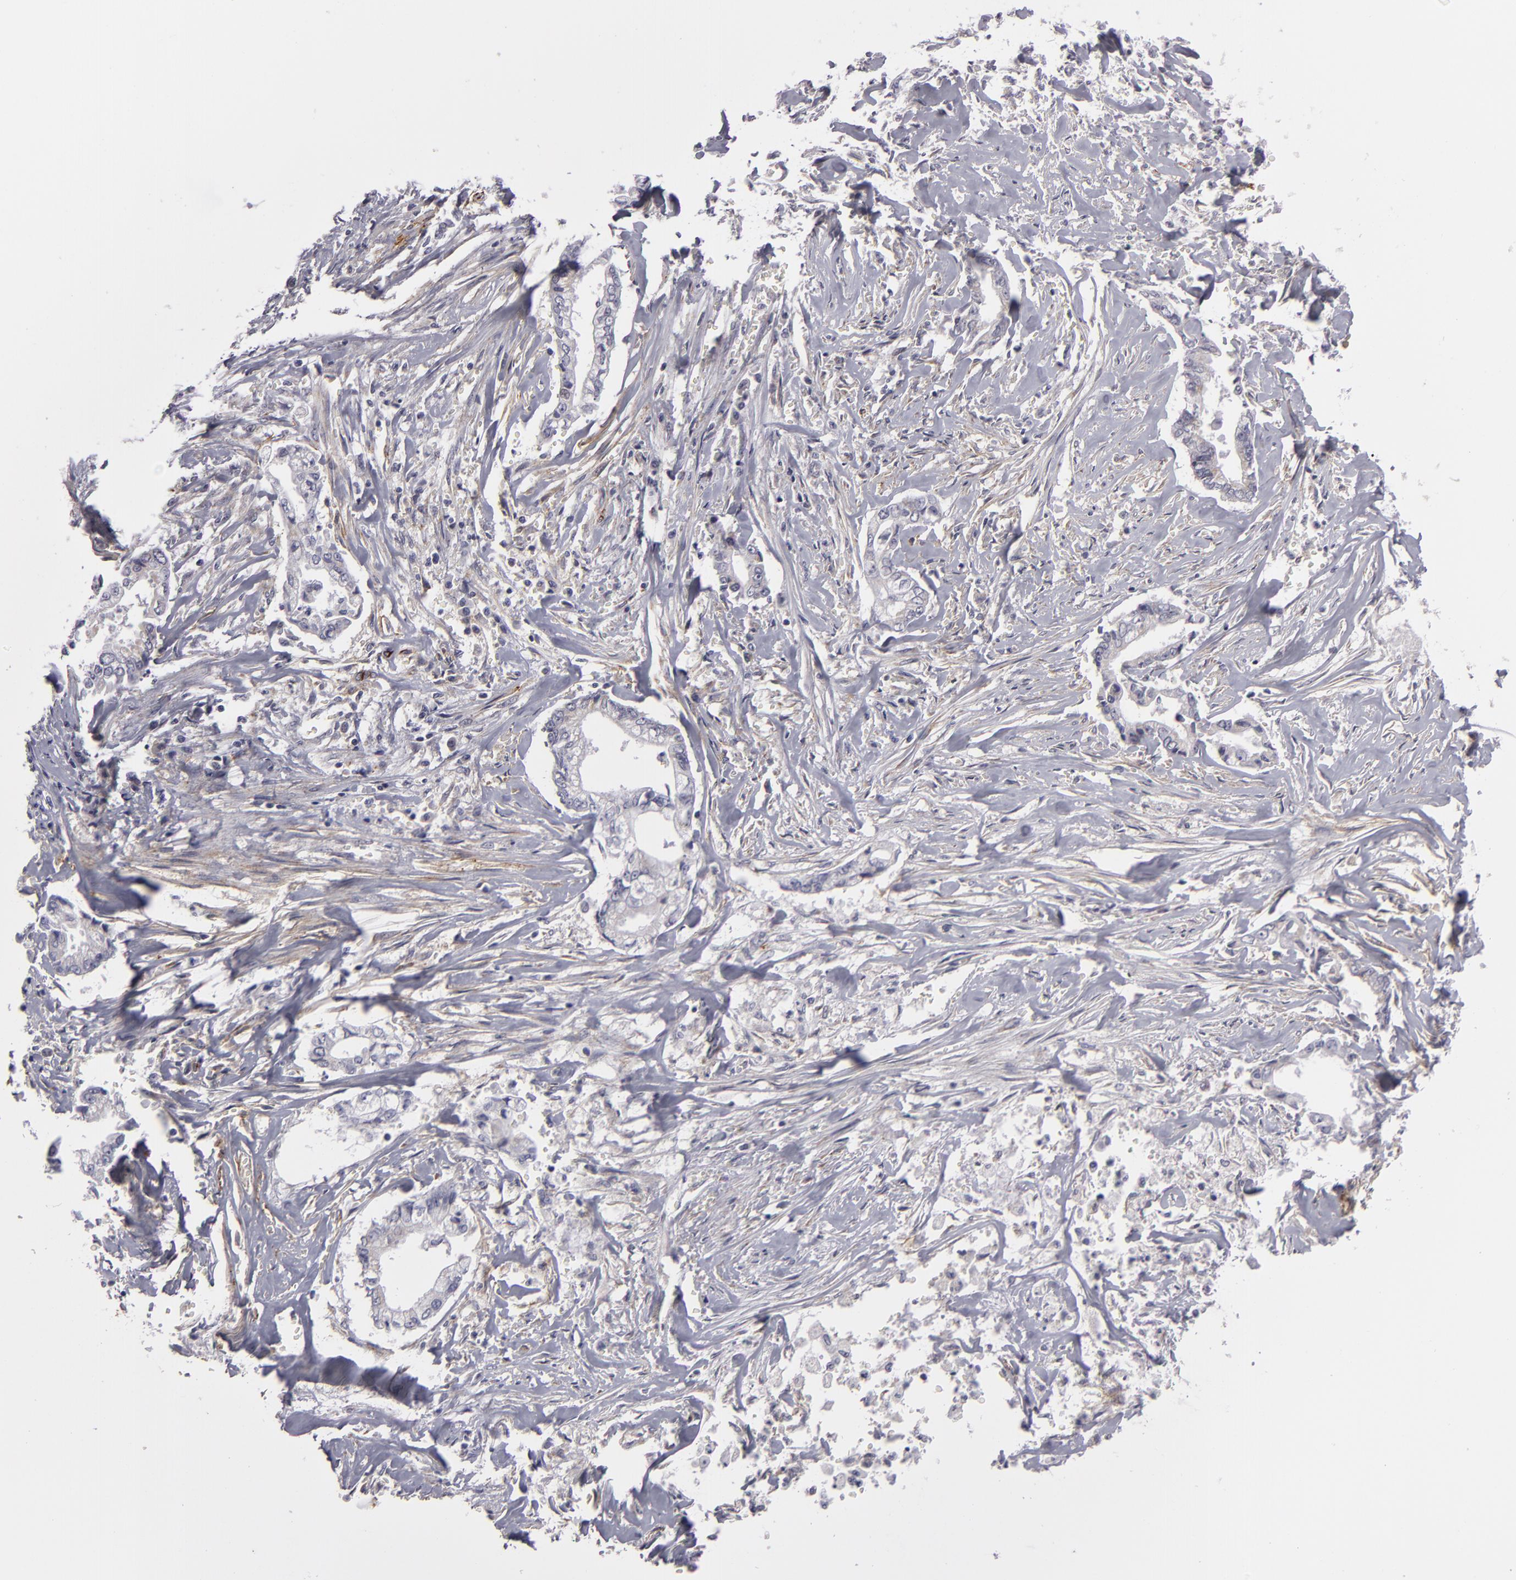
{"staining": {"intensity": "negative", "quantity": "none", "location": "none"}, "tissue": "liver cancer", "cell_type": "Tumor cells", "image_type": "cancer", "snomed": [{"axis": "morphology", "description": "Cholangiocarcinoma"}, {"axis": "topography", "description": "Liver"}], "caption": "A histopathology image of human liver cancer is negative for staining in tumor cells.", "gene": "ALCAM", "patient": {"sex": "male", "age": 57}}